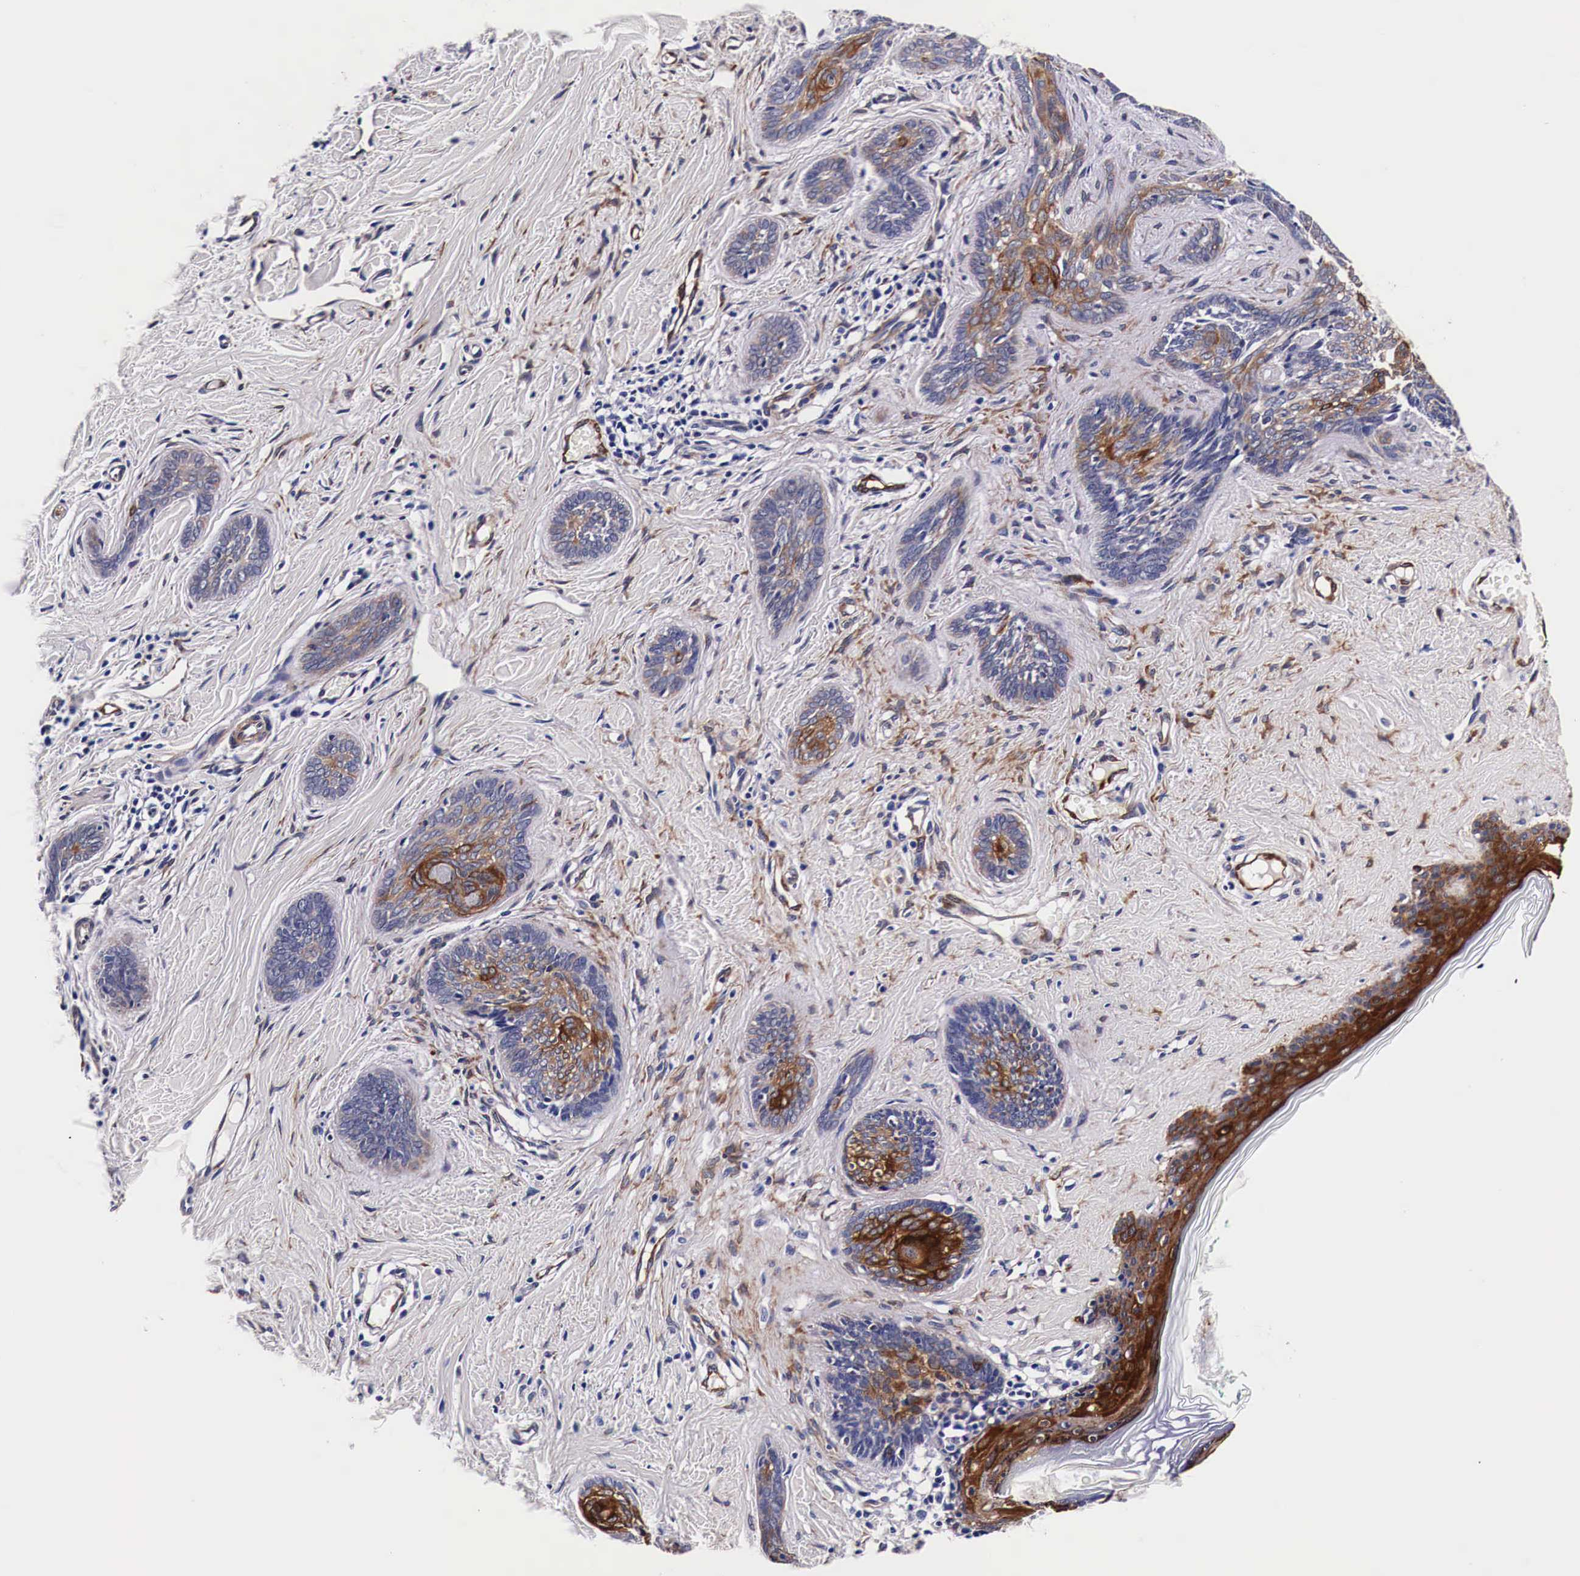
{"staining": {"intensity": "moderate", "quantity": "25%-75%", "location": "cytoplasmic/membranous"}, "tissue": "skin cancer", "cell_type": "Tumor cells", "image_type": "cancer", "snomed": [{"axis": "morphology", "description": "Basal cell carcinoma"}, {"axis": "topography", "description": "Skin"}], "caption": "Immunohistochemical staining of skin basal cell carcinoma demonstrates medium levels of moderate cytoplasmic/membranous staining in approximately 25%-75% of tumor cells. (DAB = brown stain, brightfield microscopy at high magnification).", "gene": "HSPB1", "patient": {"sex": "female", "age": 81}}